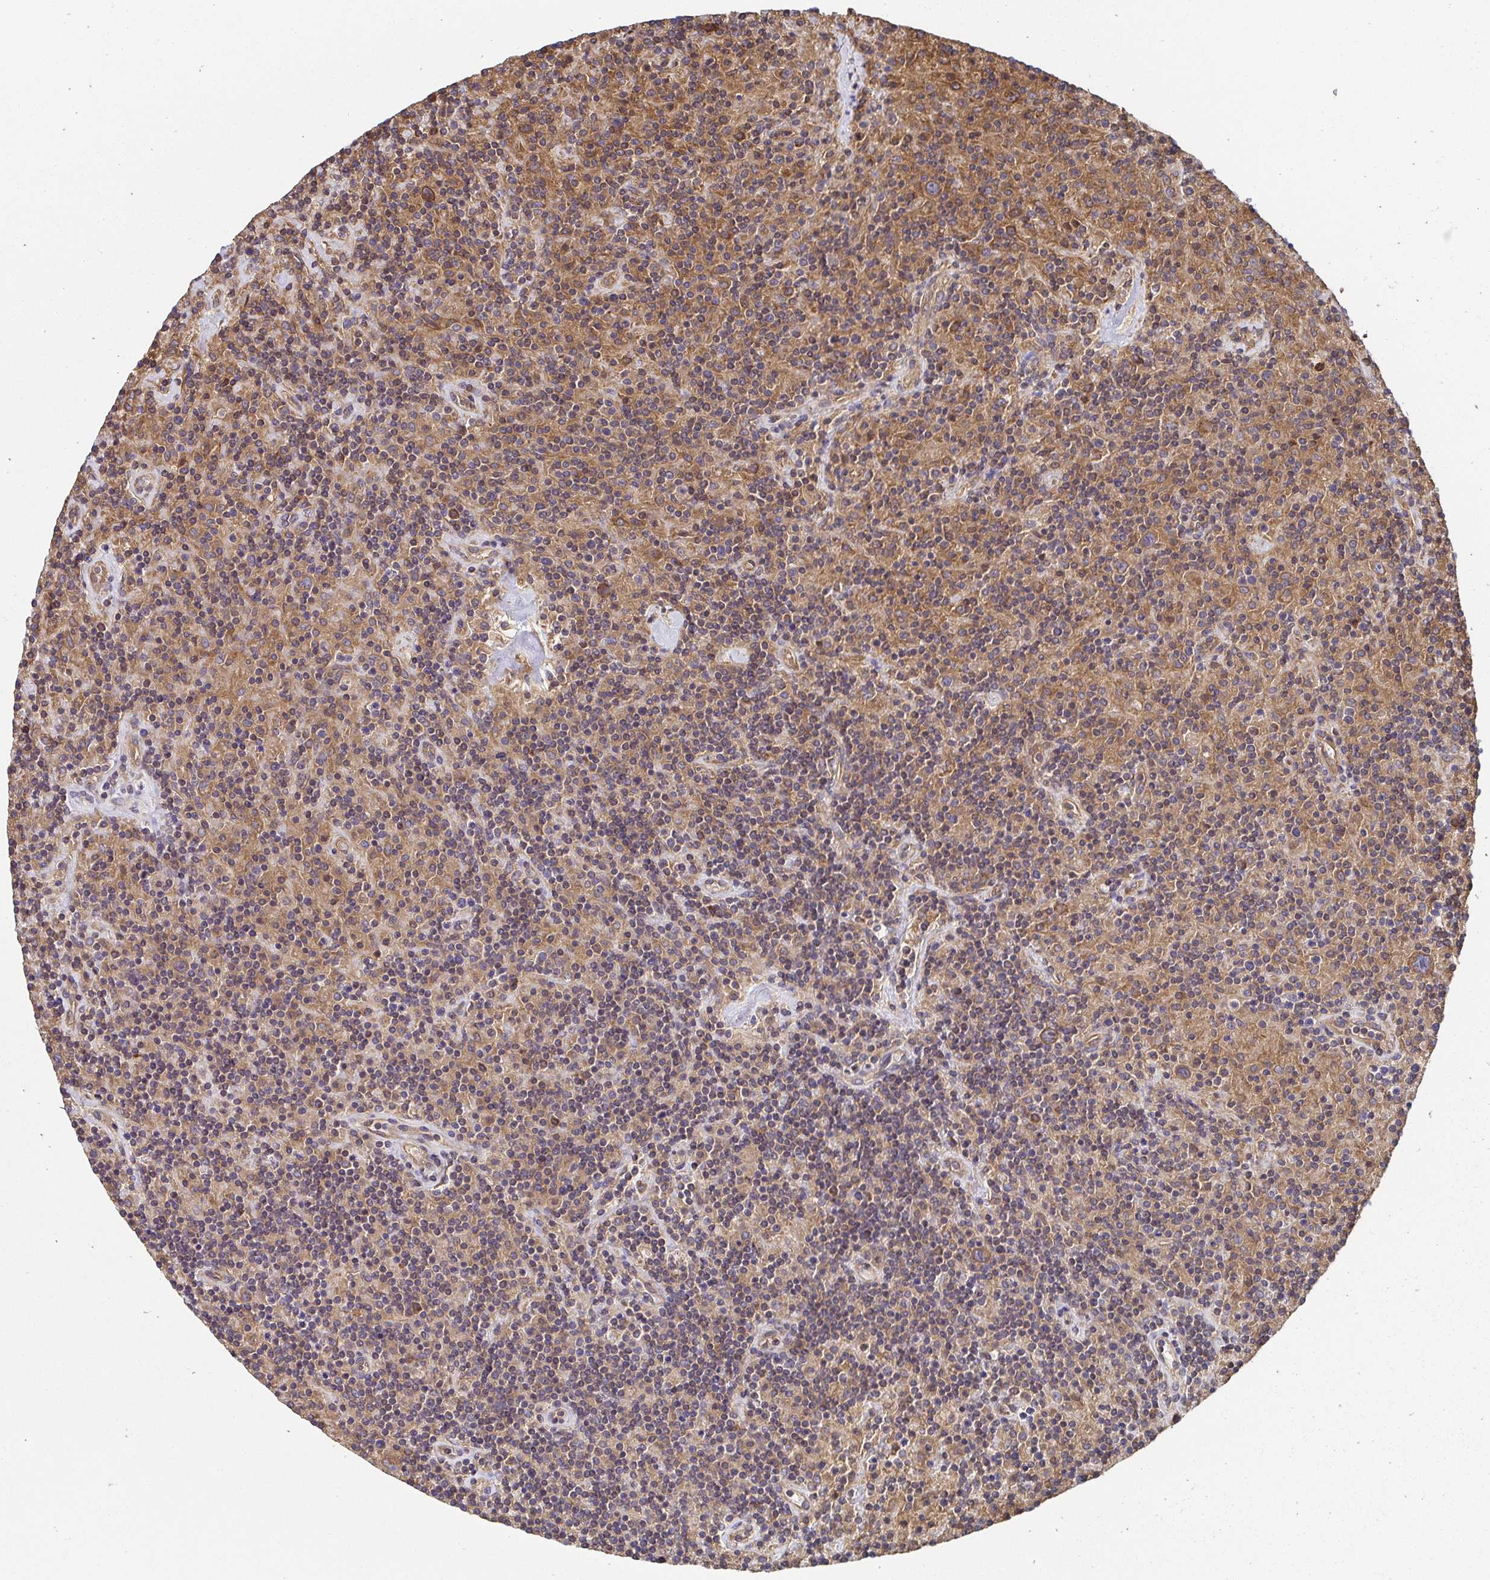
{"staining": {"intensity": "moderate", "quantity": ">75%", "location": "cytoplasmic/membranous"}, "tissue": "lymphoma", "cell_type": "Tumor cells", "image_type": "cancer", "snomed": [{"axis": "morphology", "description": "Hodgkin's disease, NOS"}, {"axis": "topography", "description": "Lymph node"}], "caption": "This histopathology image reveals lymphoma stained with immunohistochemistry to label a protein in brown. The cytoplasmic/membranous of tumor cells show moderate positivity for the protein. Nuclei are counter-stained blue.", "gene": "APBB1", "patient": {"sex": "male", "age": 70}}